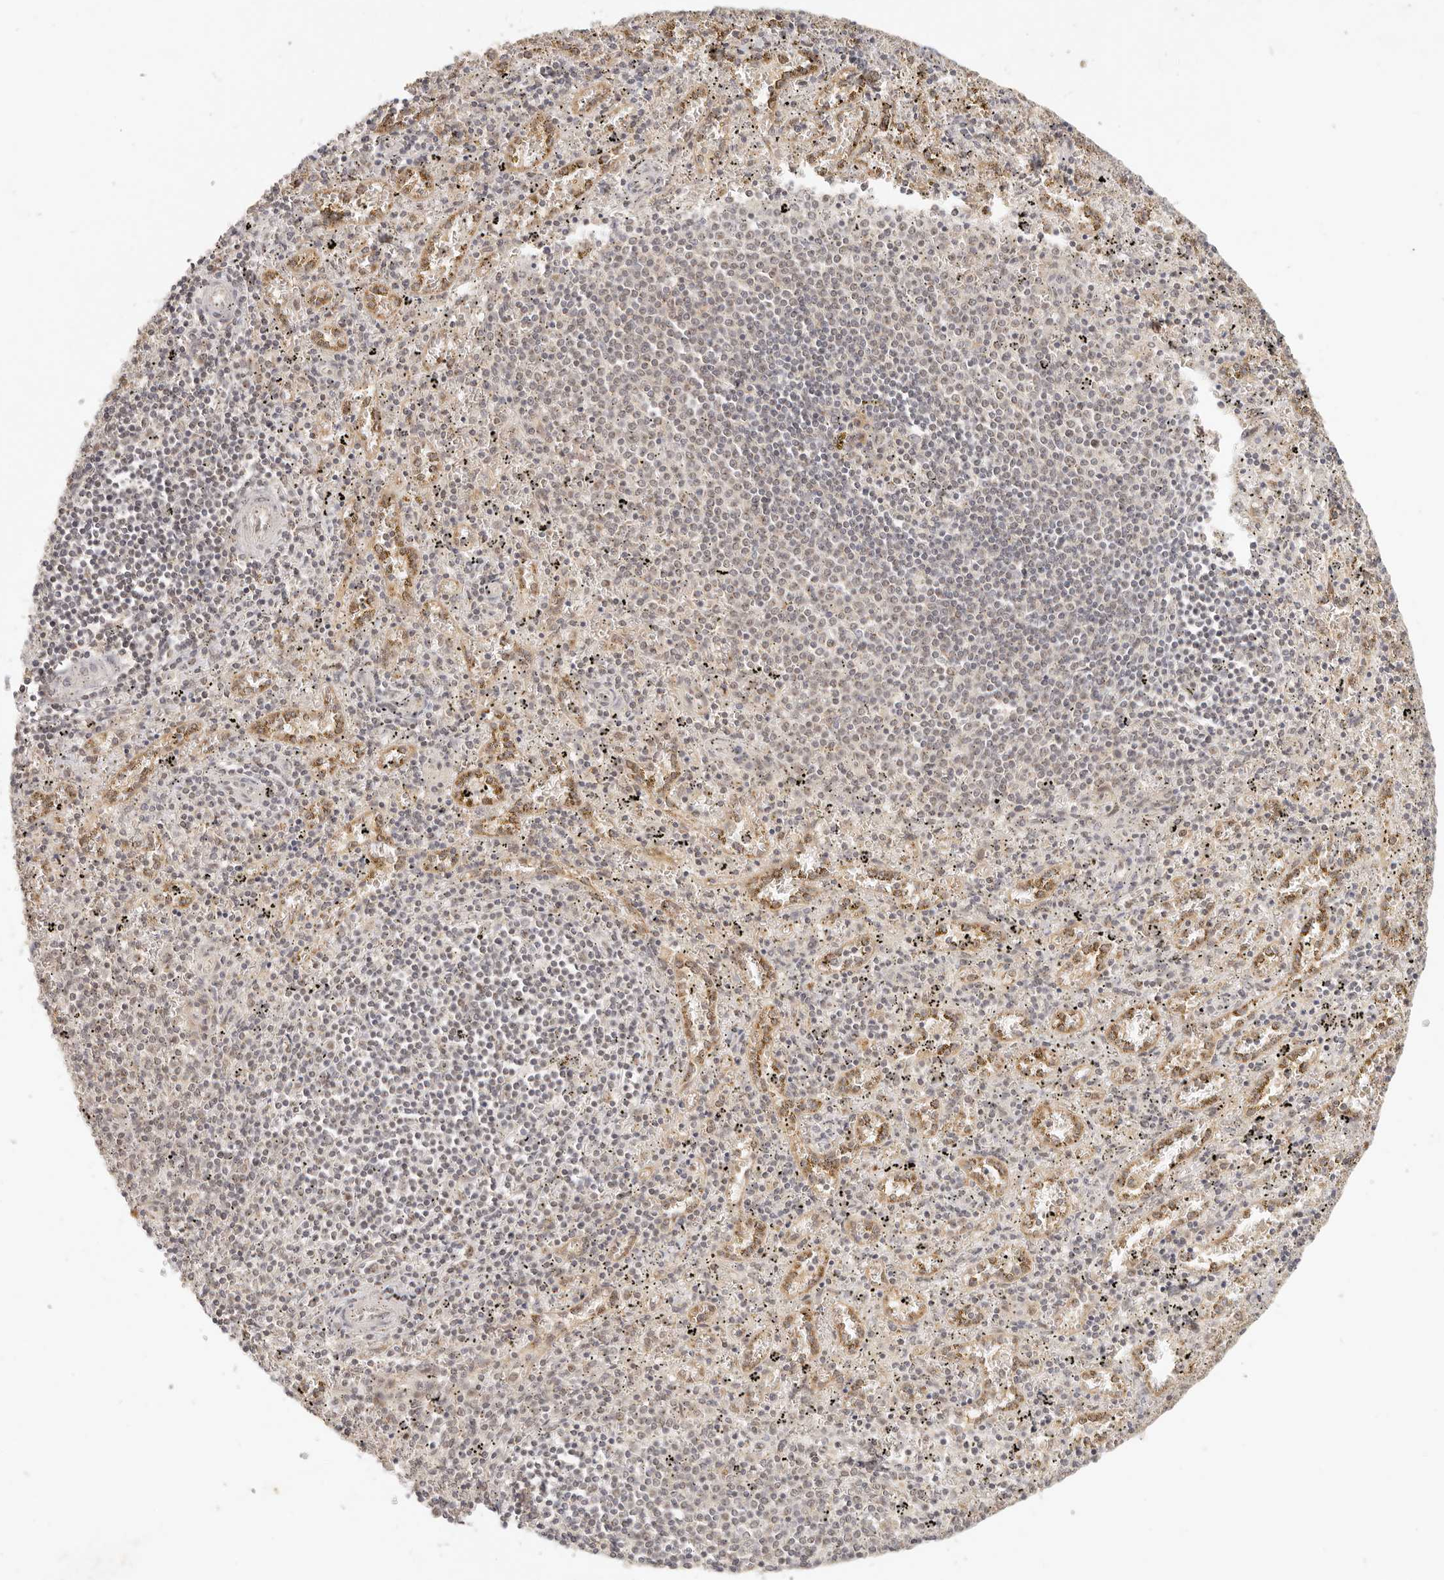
{"staining": {"intensity": "weak", "quantity": "<25%", "location": "nuclear"}, "tissue": "spleen", "cell_type": "Cells in red pulp", "image_type": "normal", "snomed": [{"axis": "morphology", "description": "Normal tissue, NOS"}, {"axis": "topography", "description": "Spleen"}], "caption": "Immunohistochemical staining of benign human spleen displays no significant staining in cells in red pulp.", "gene": "INTS11", "patient": {"sex": "male", "age": 11}}